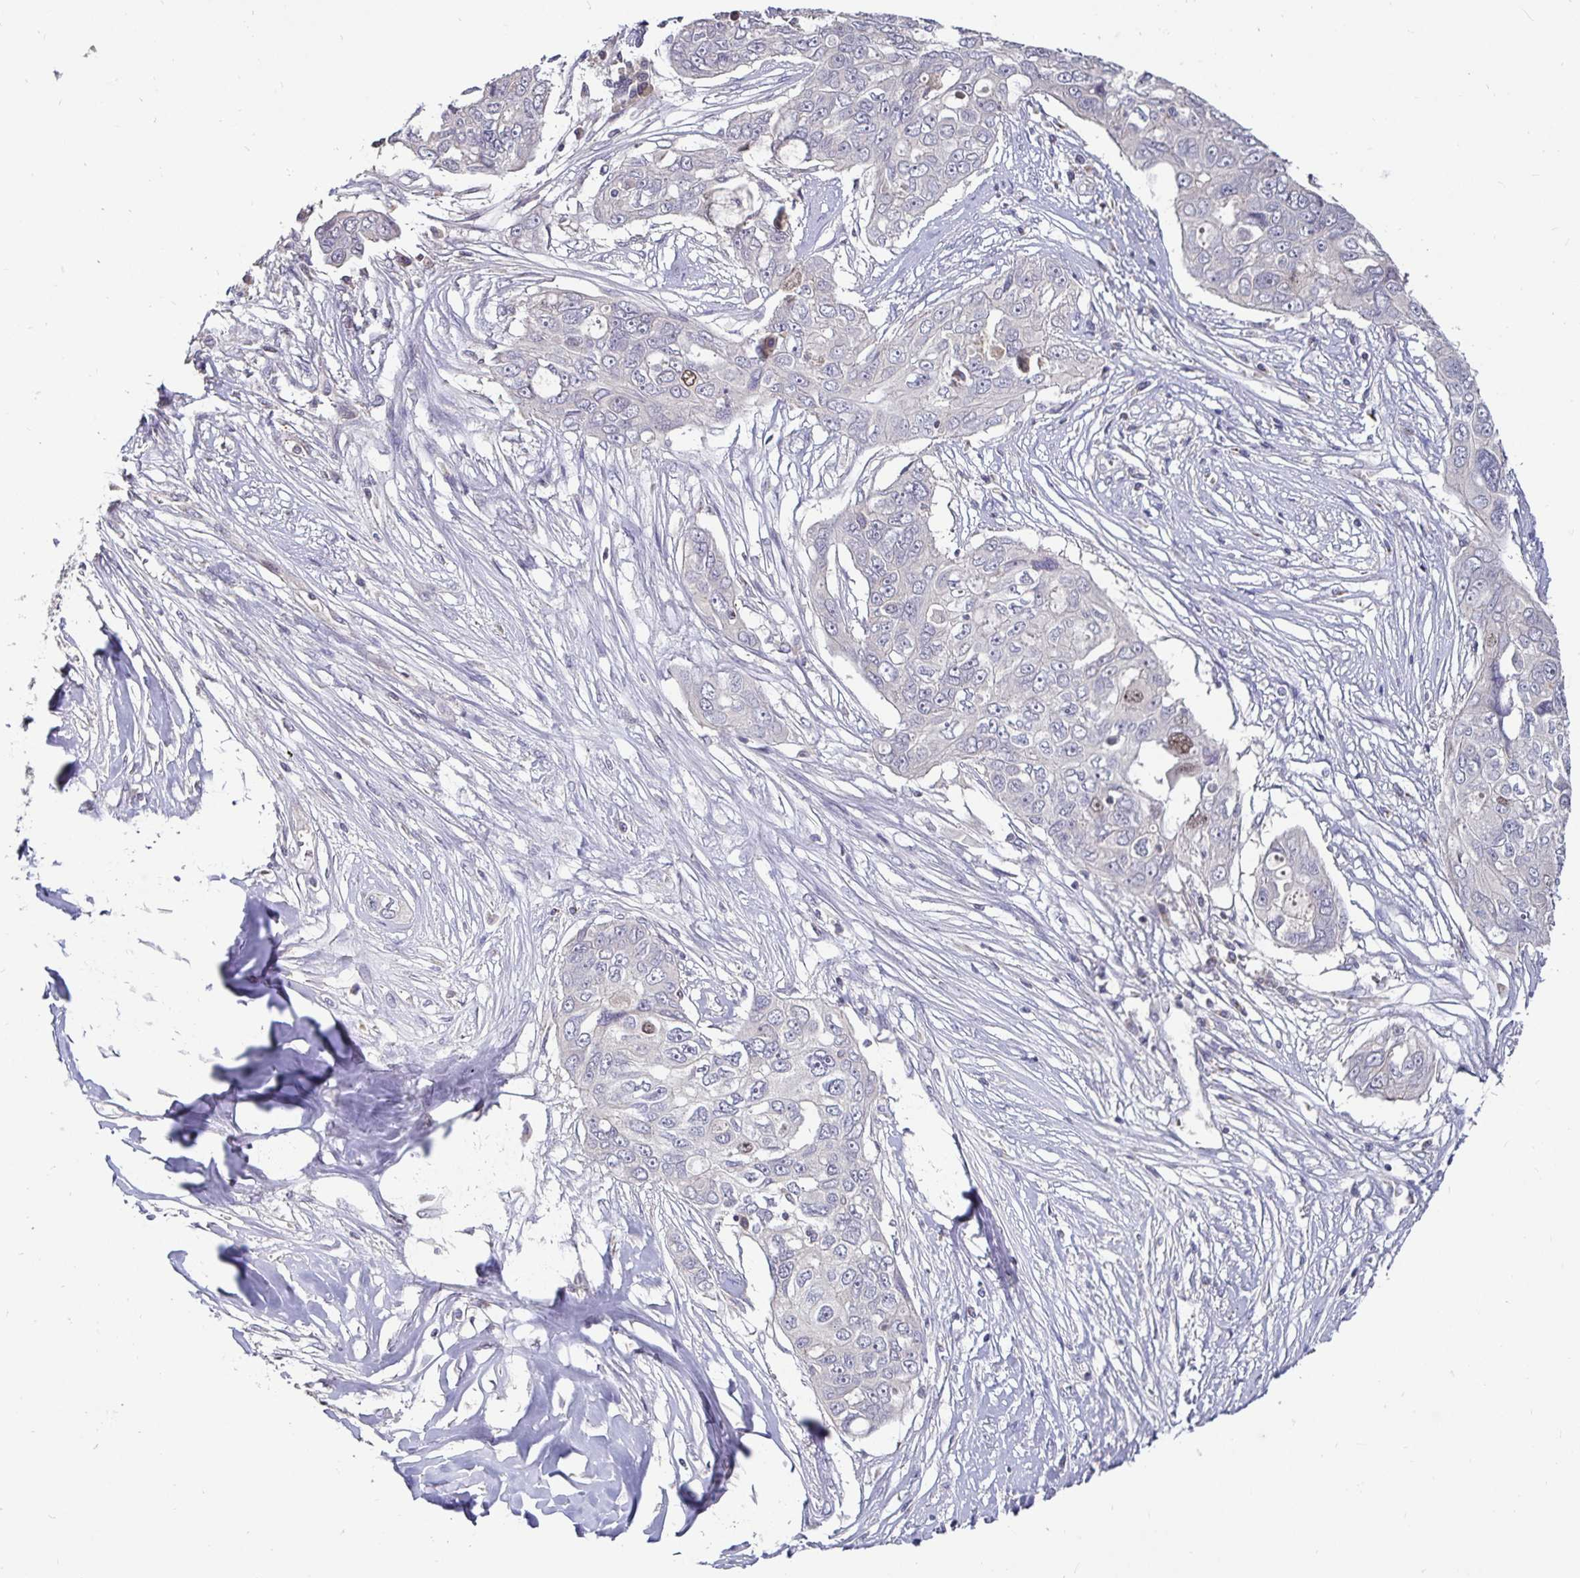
{"staining": {"intensity": "weak", "quantity": "<25%", "location": "nuclear"}, "tissue": "ovarian cancer", "cell_type": "Tumor cells", "image_type": "cancer", "snomed": [{"axis": "morphology", "description": "Carcinoma, endometroid"}, {"axis": "topography", "description": "Ovary"}], "caption": "A micrograph of ovarian endometroid carcinoma stained for a protein reveals no brown staining in tumor cells. The staining was performed using DAB (3,3'-diaminobenzidine) to visualize the protein expression in brown, while the nuclei were stained in blue with hematoxylin (Magnification: 20x).", "gene": "ANLN", "patient": {"sex": "female", "age": 70}}